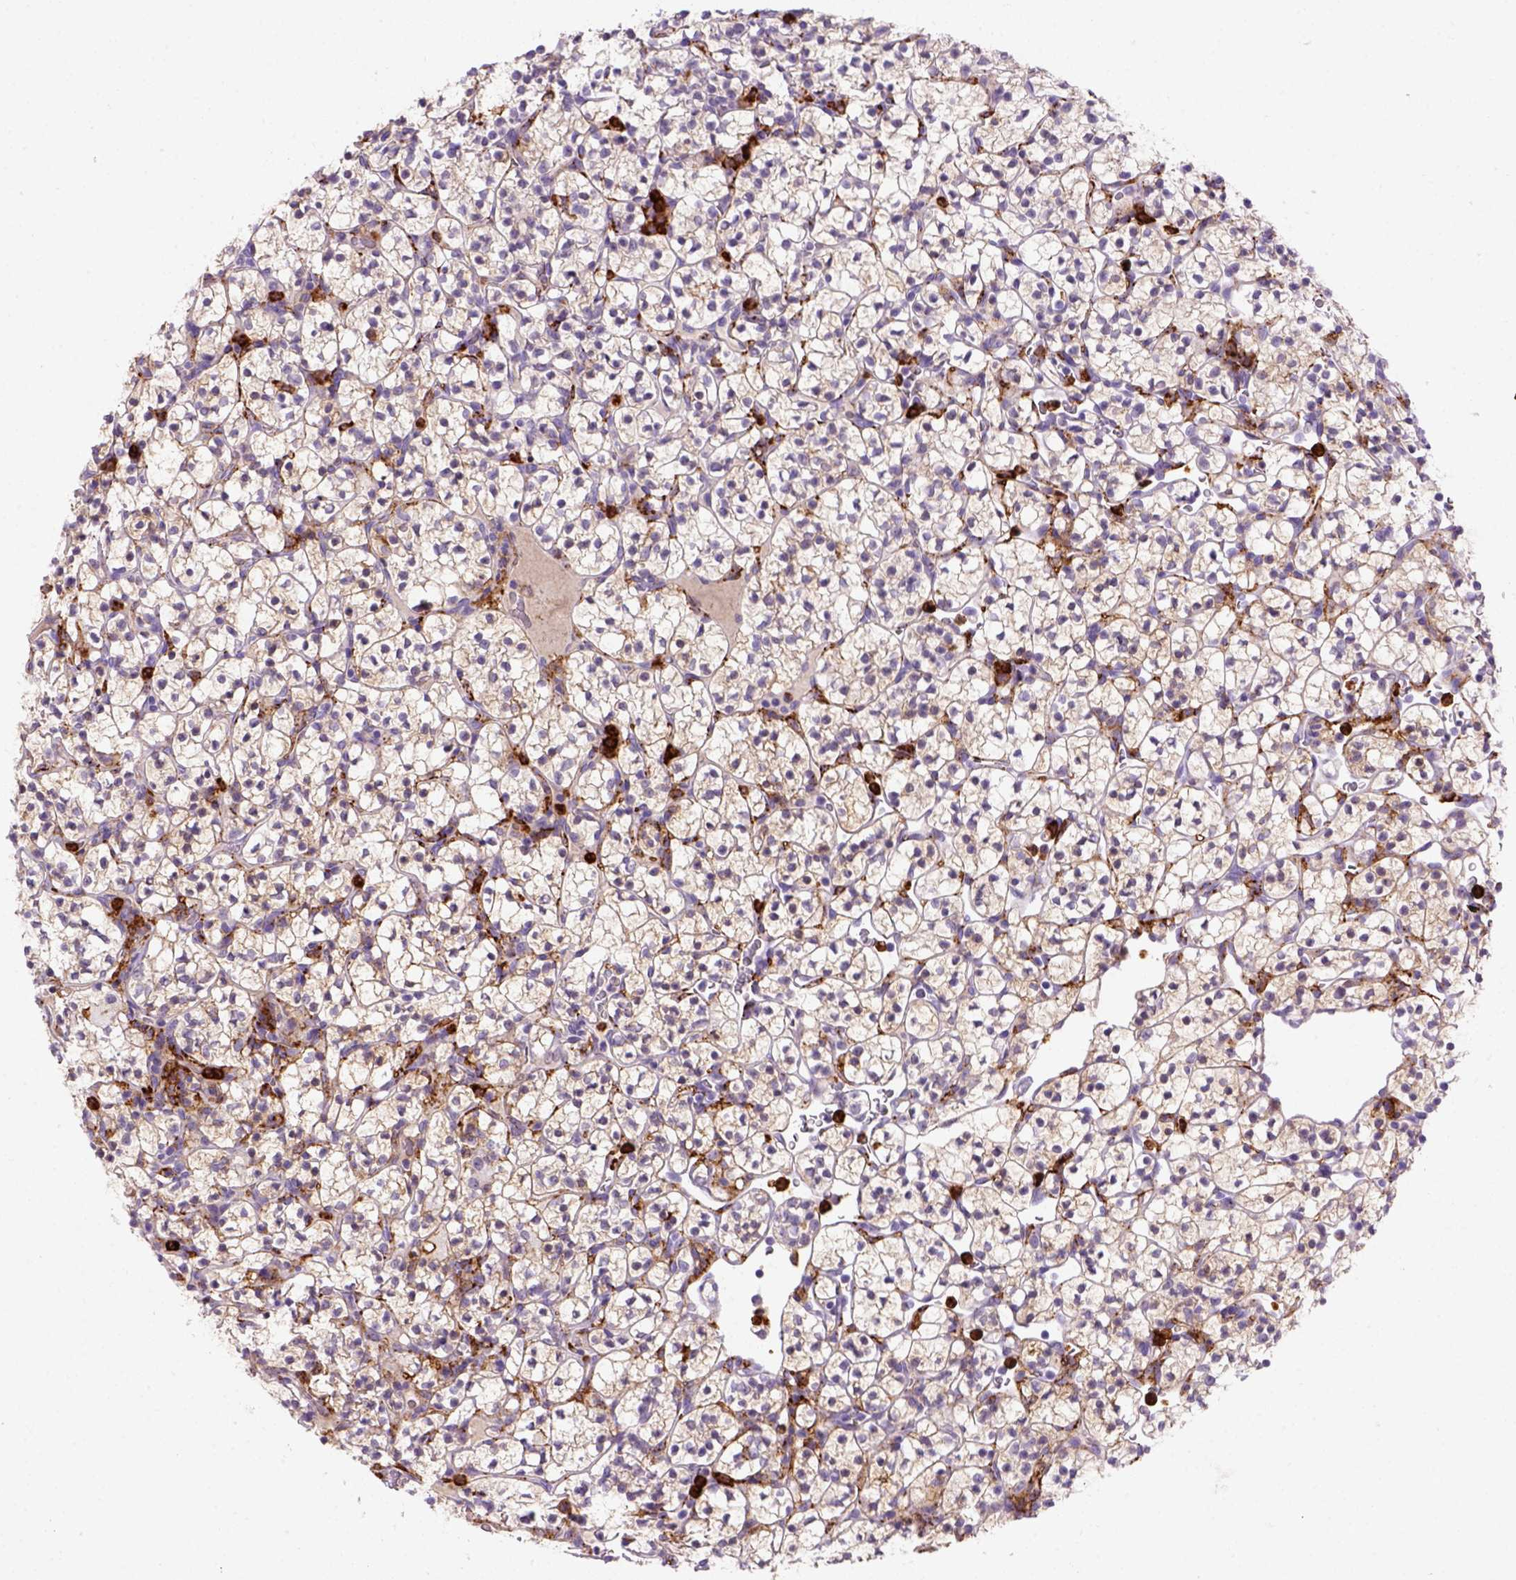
{"staining": {"intensity": "negative", "quantity": "none", "location": "none"}, "tissue": "renal cancer", "cell_type": "Tumor cells", "image_type": "cancer", "snomed": [{"axis": "morphology", "description": "Adenocarcinoma, NOS"}, {"axis": "topography", "description": "Kidney"}], "caption": "Tumor cells show no significant protein expression in adenocarcinoma (renal).", "gene": "CD14", "patient": {"sex": "female", "age": 89}}